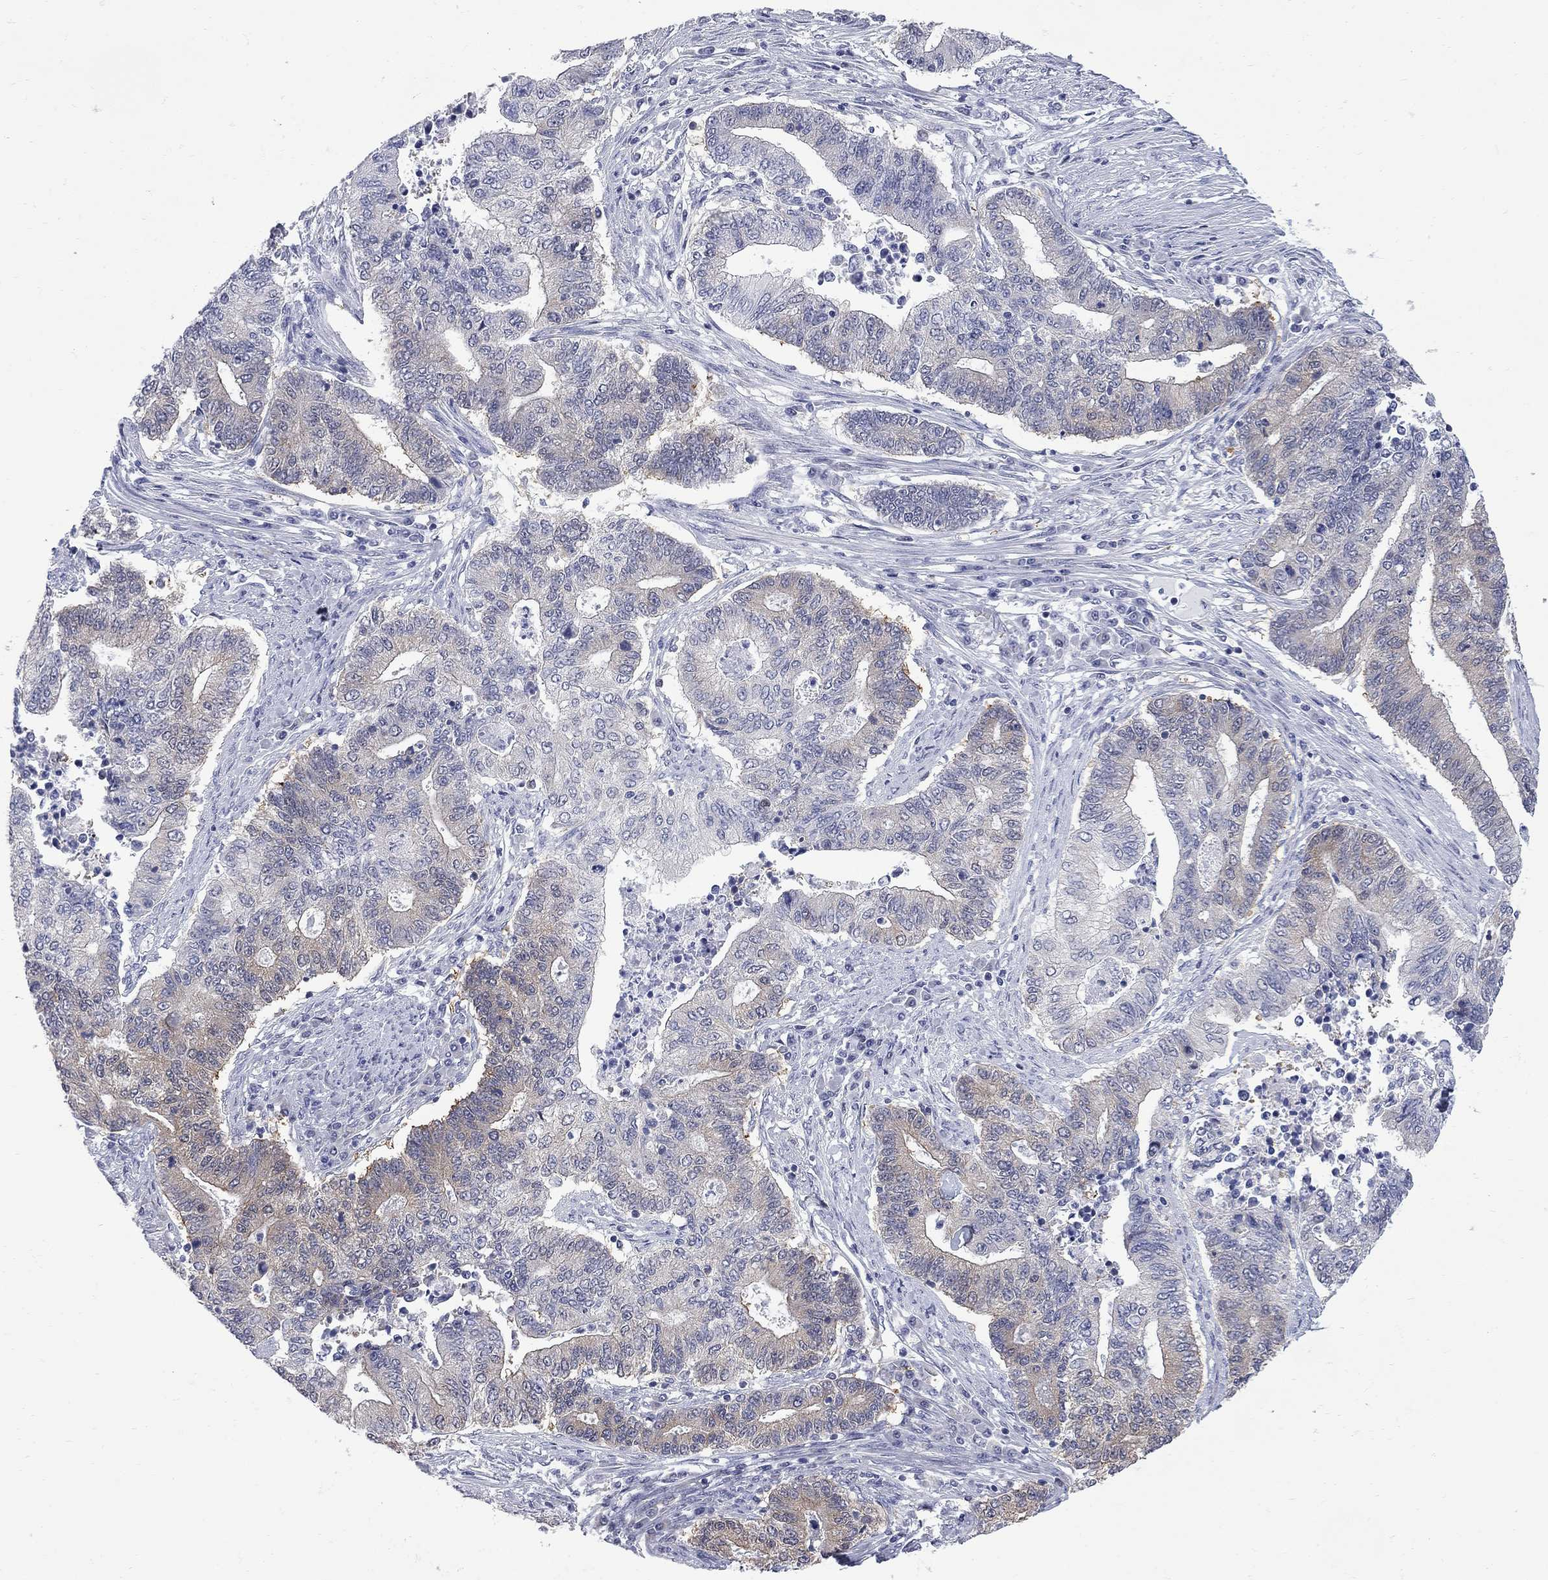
{"staining": {"intensity": "negative", "quantity": "none", "location": "none"}, "tissue": "endometrial cancer", "cell_type": "Tumor cells", "image_type": "cancer", "snomed": [{"axis": "morphology", "description": "Adenocarcinoma, NOS"}, {"axis": "topography", "description": "Uterus"}, {"axis": "topography", "description": "Endometrium"}], "caption": "The micrograph exhibits no significant positivity in tumor cells of endometrial adenocarcinoma.", "gene": "GALNT8", "patient": {"sex": "female", "age": 54}}